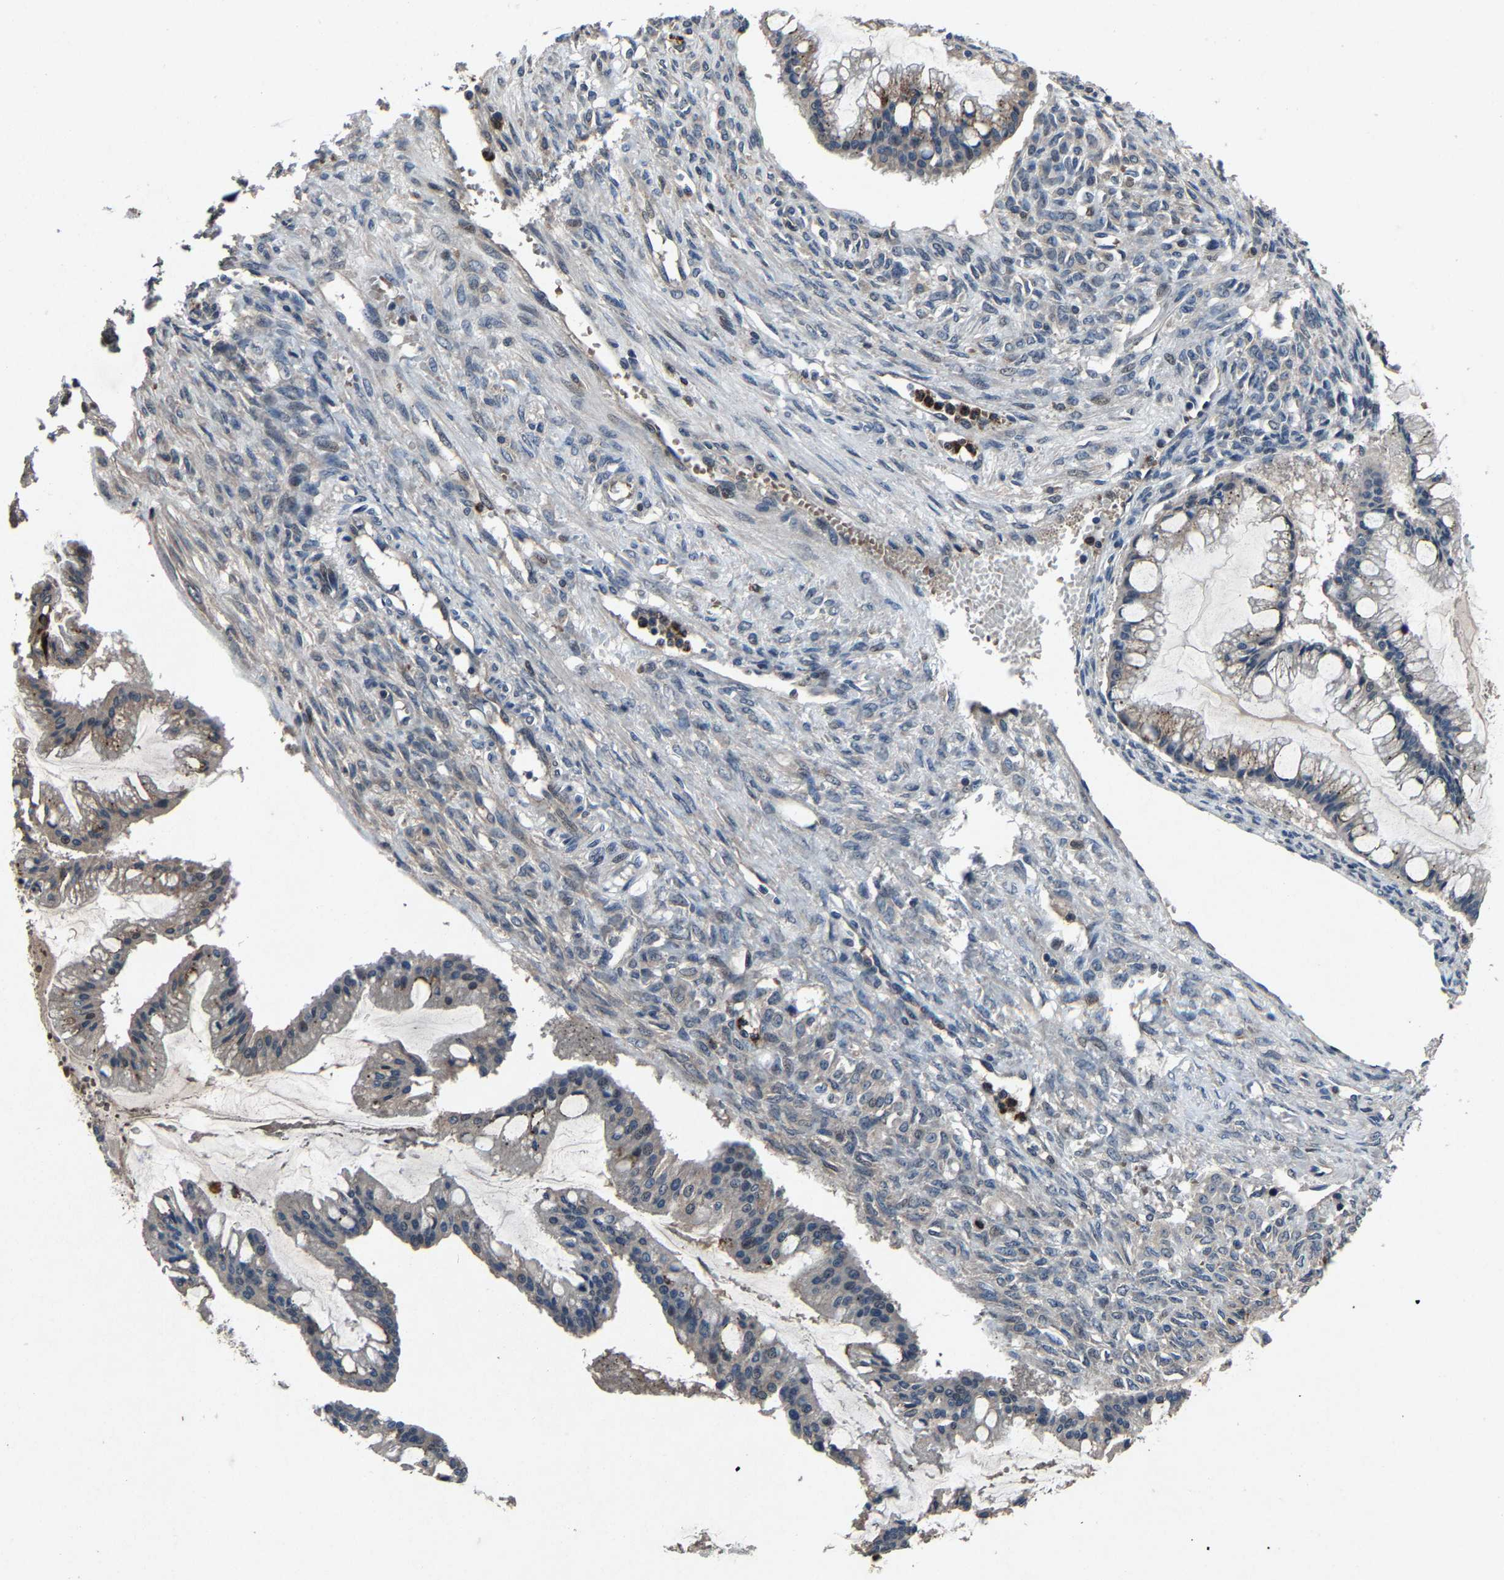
{"staining": {"intensity": "weak", "quantity": "<25%", "location": "cytoplasmic/membranous"}, "tissue": "ovarian cancer", "cell_type": "Tumor cells", "image_type": "cancer", "snomed": [{"axis": "morphology", "description": "Cystadenocarcinoma, mucinous, NOS"}, {"axis": "topography", "description": "Ovary"}], "caption": "This is an immunohistochemistry image of mucinous cystadenocarcinoma (ovarian). There is no expression in tumor cells.", "gene": "PCNX2", "patient": {"sex": "female", "age": 73}}